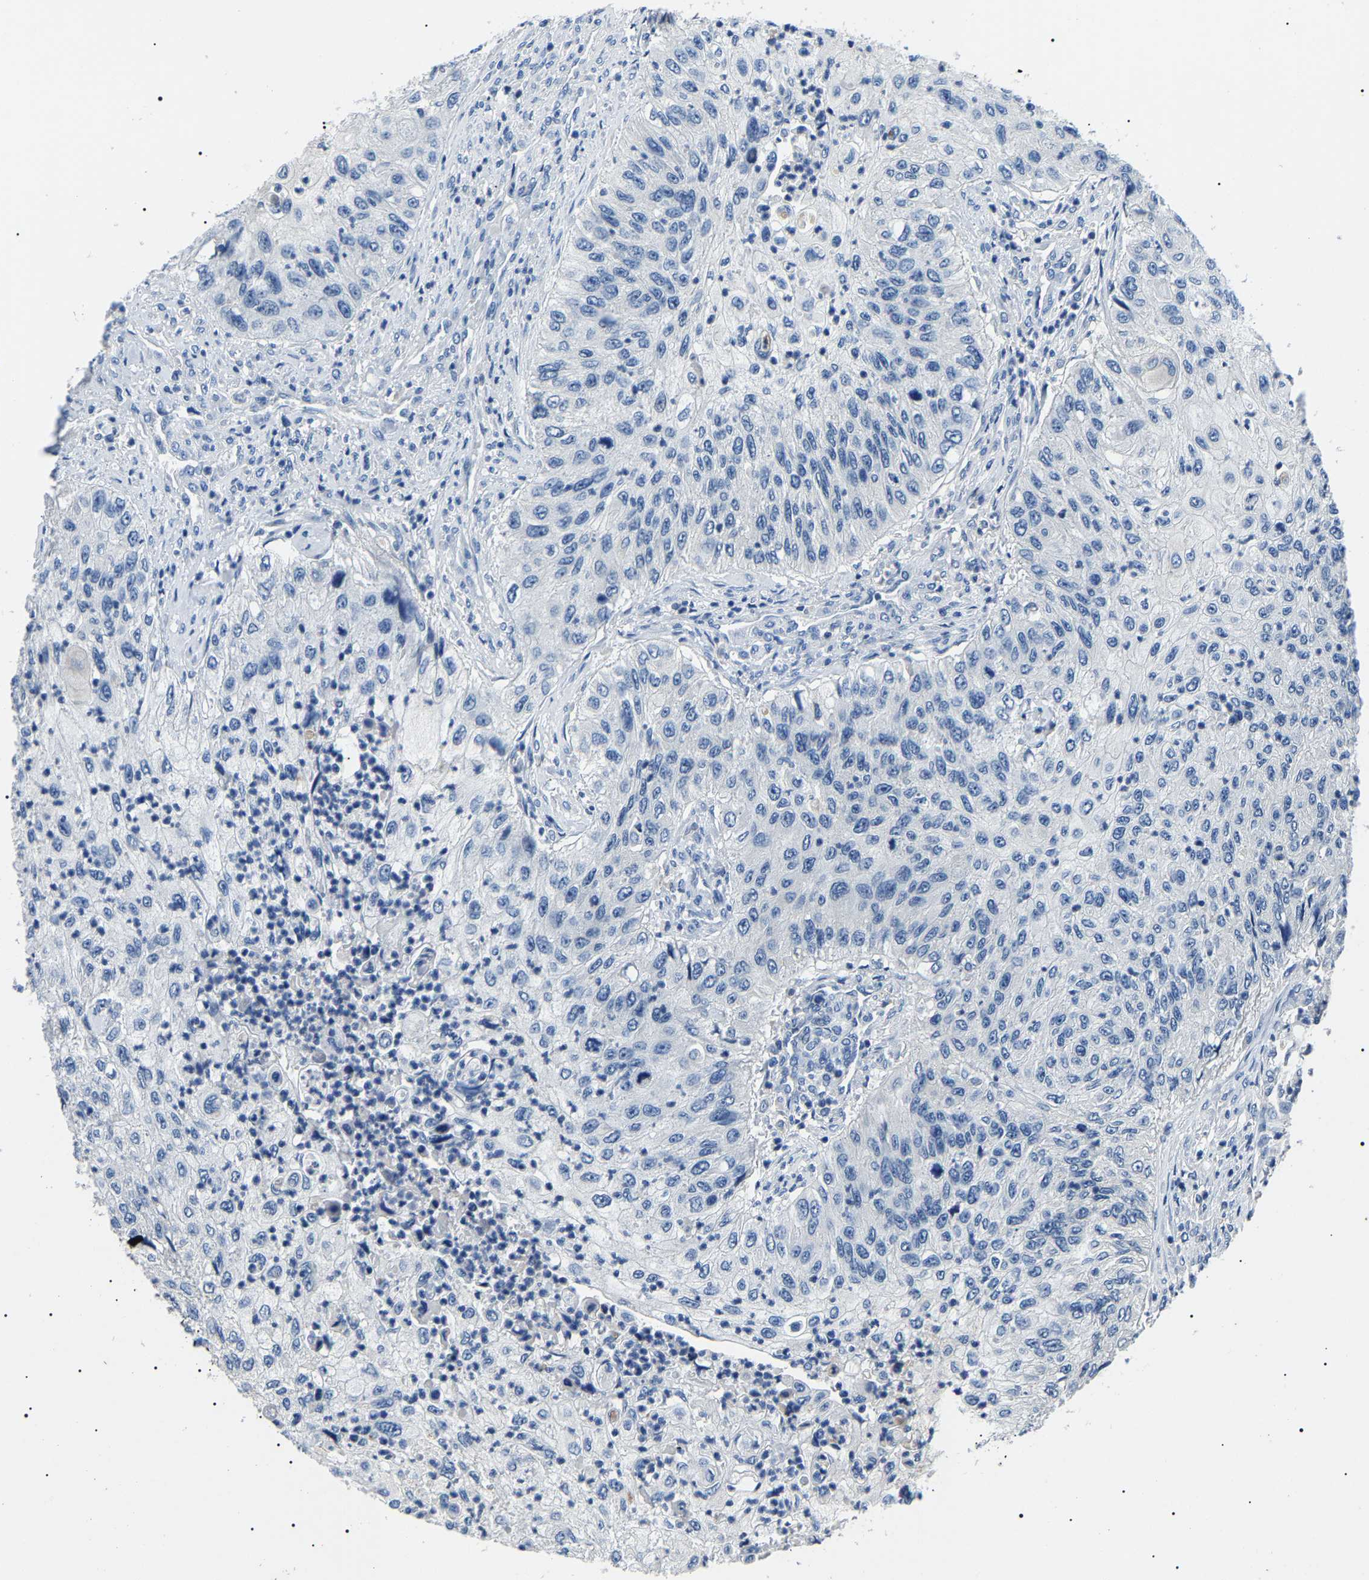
{"staining": {"intensity": "negative", "quantity": "none", "location": "none"}, "tissue": "urothelial cancer", "cell_type": "Tumor cells", "image_type": "cancer", "snomed": [{"axis": "morphology", "description": "Urothelial carcinoma, High grade"}, {"axis": "topography", "description": "Urinary bladder"}], "caption": "The histopathology image exhibits no staining of tumor cells in high-grade urothelial carcinoma.", "gene": "KLK15", "patient": {"sex": "female", "age": 60}}